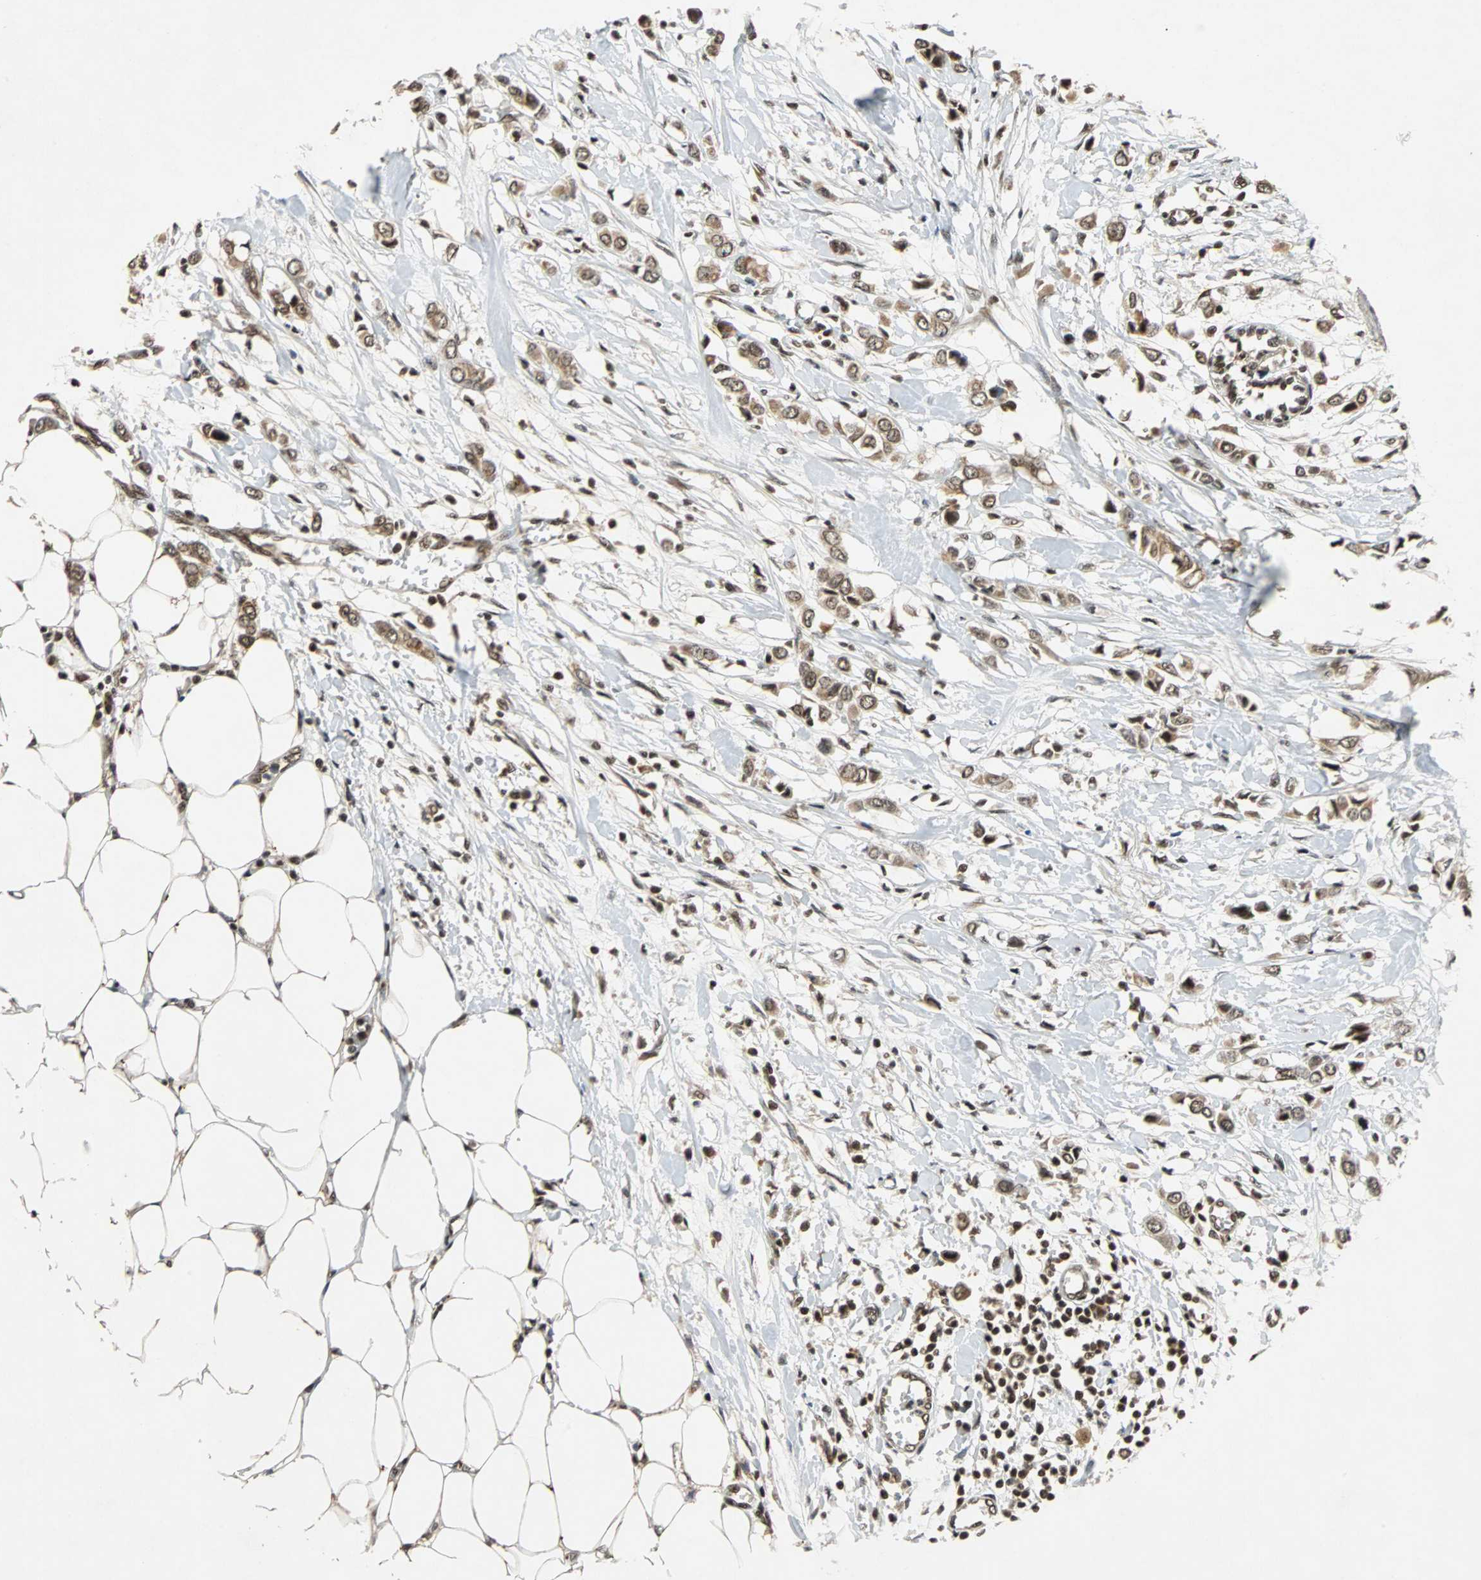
{"staining": {"intensity": "moderate", "quantity": ">75%", "location": "nuclear"}, "tissue": "breast cancer", "cell_type": "Tumor cells", "image_type": "cancer", "snomed": [{"axis": "morphology", "description": "Lobular carcinoma"}, {"axis": "topography", "description": "Breast"}], "caption": "A high-resolution micrograph shows immunohistochemistry (IHC) staining of breast lobular carcinoma, which displays moderate nuclear staining in approximately >75% of tumor cells.", "gene": "TAF5", "patient": {"sex": "female", "age": 51}}